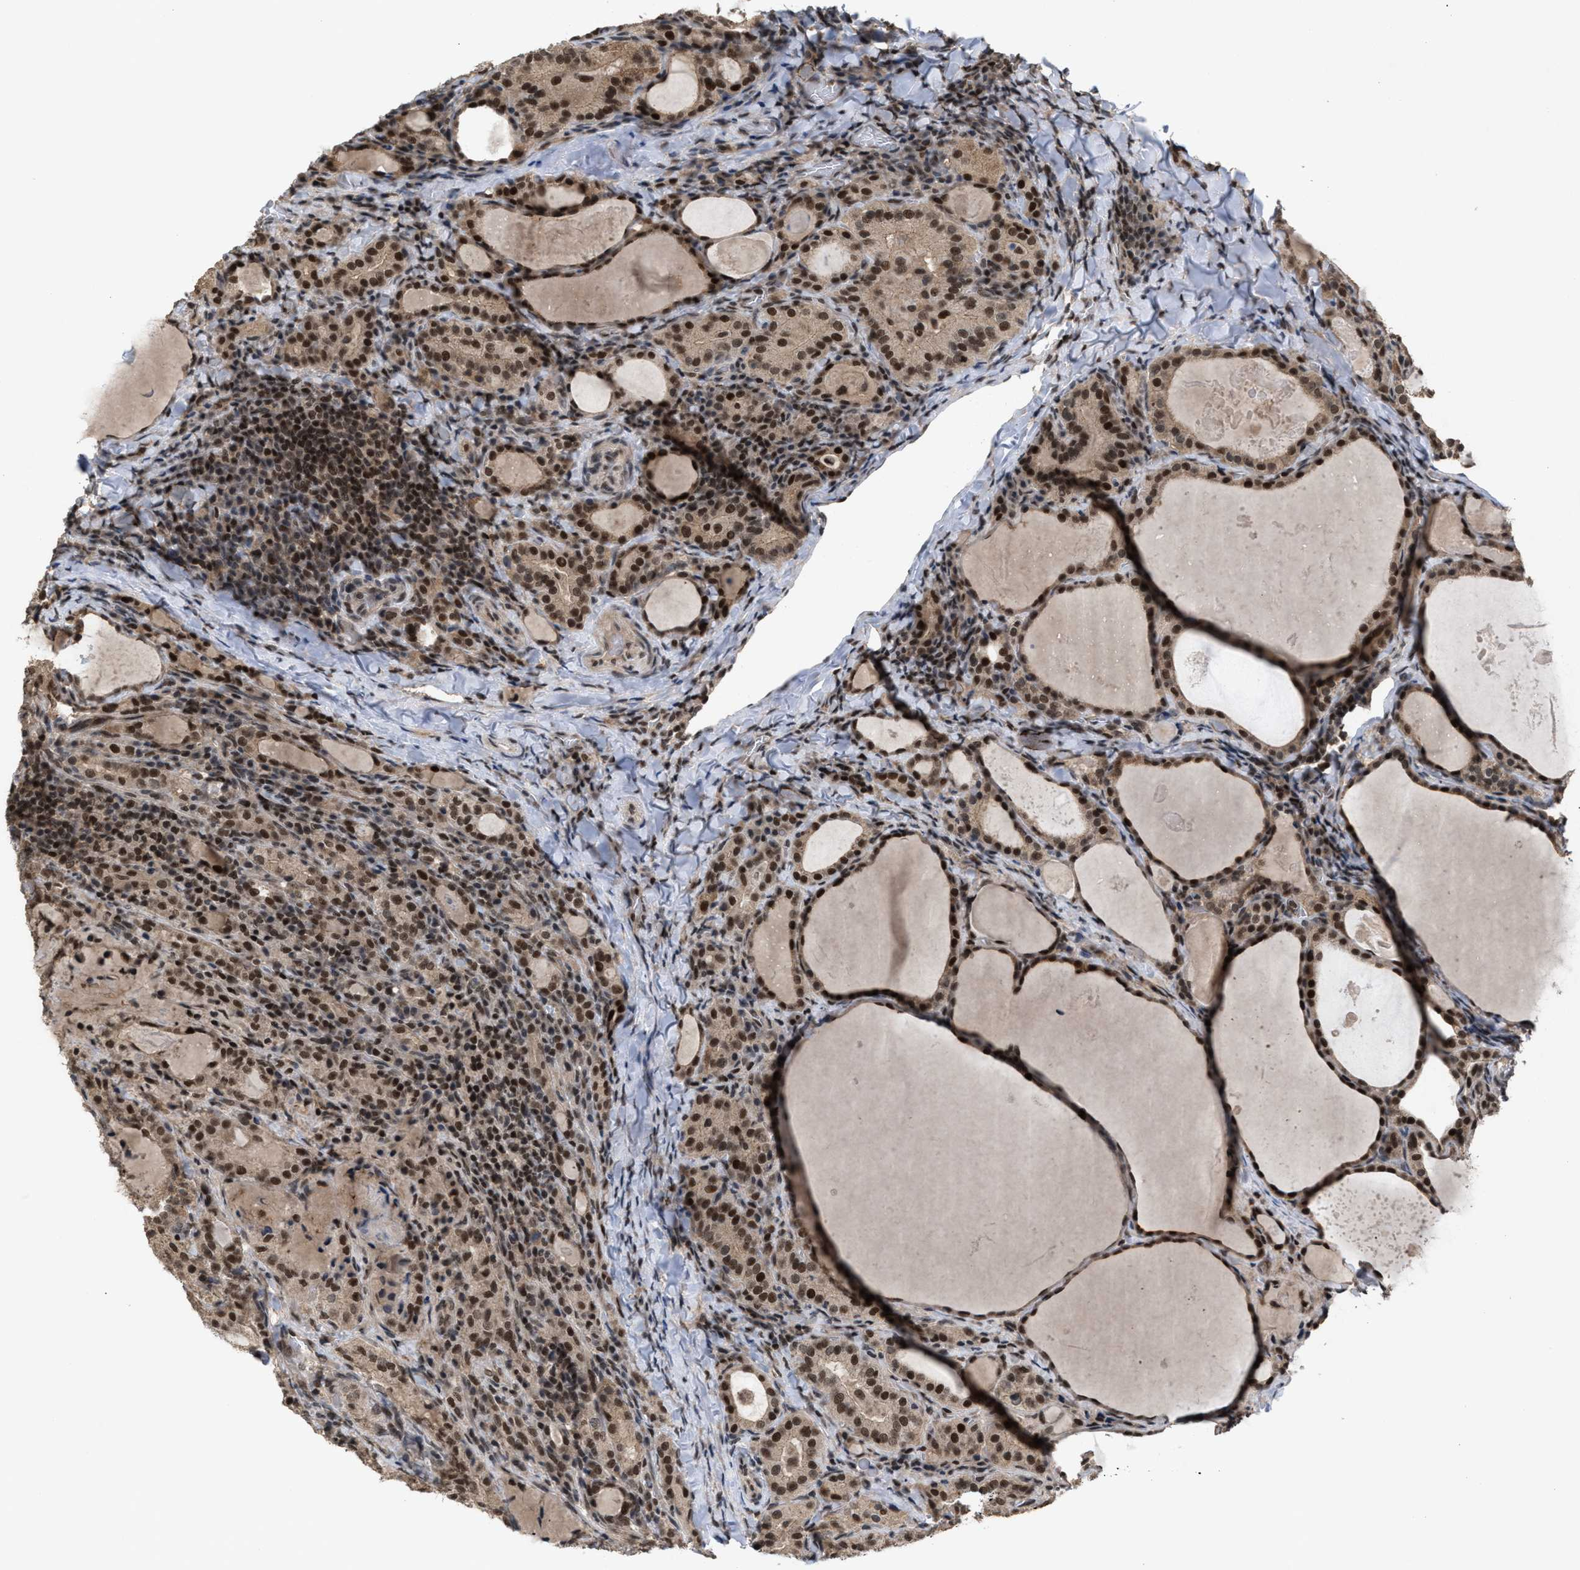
{"staining": {"intensity": "moderate", "quantity": ">75%", "location": "cytoplasmic/membranous,nuclear"}, "tissue": "thyroid cancer", "cell_type": "Tumor cells", "image_type": "cancer", "snomed": [{"axis": "morphology", "description": "Papillary adenocarcinoma, NOS"}, {"axis": "topography", "description": "Thyroid gland"}], "caption": "The photomicrograph displays a brown stain indicating the presence of a protein in the cytoplasmic/membranous and nuclear of tumor cells in thyroid cancer (papillary adenocarcinoma).", "gene": "C9orf78", "patient": {"sex": "female", "age": 42}}